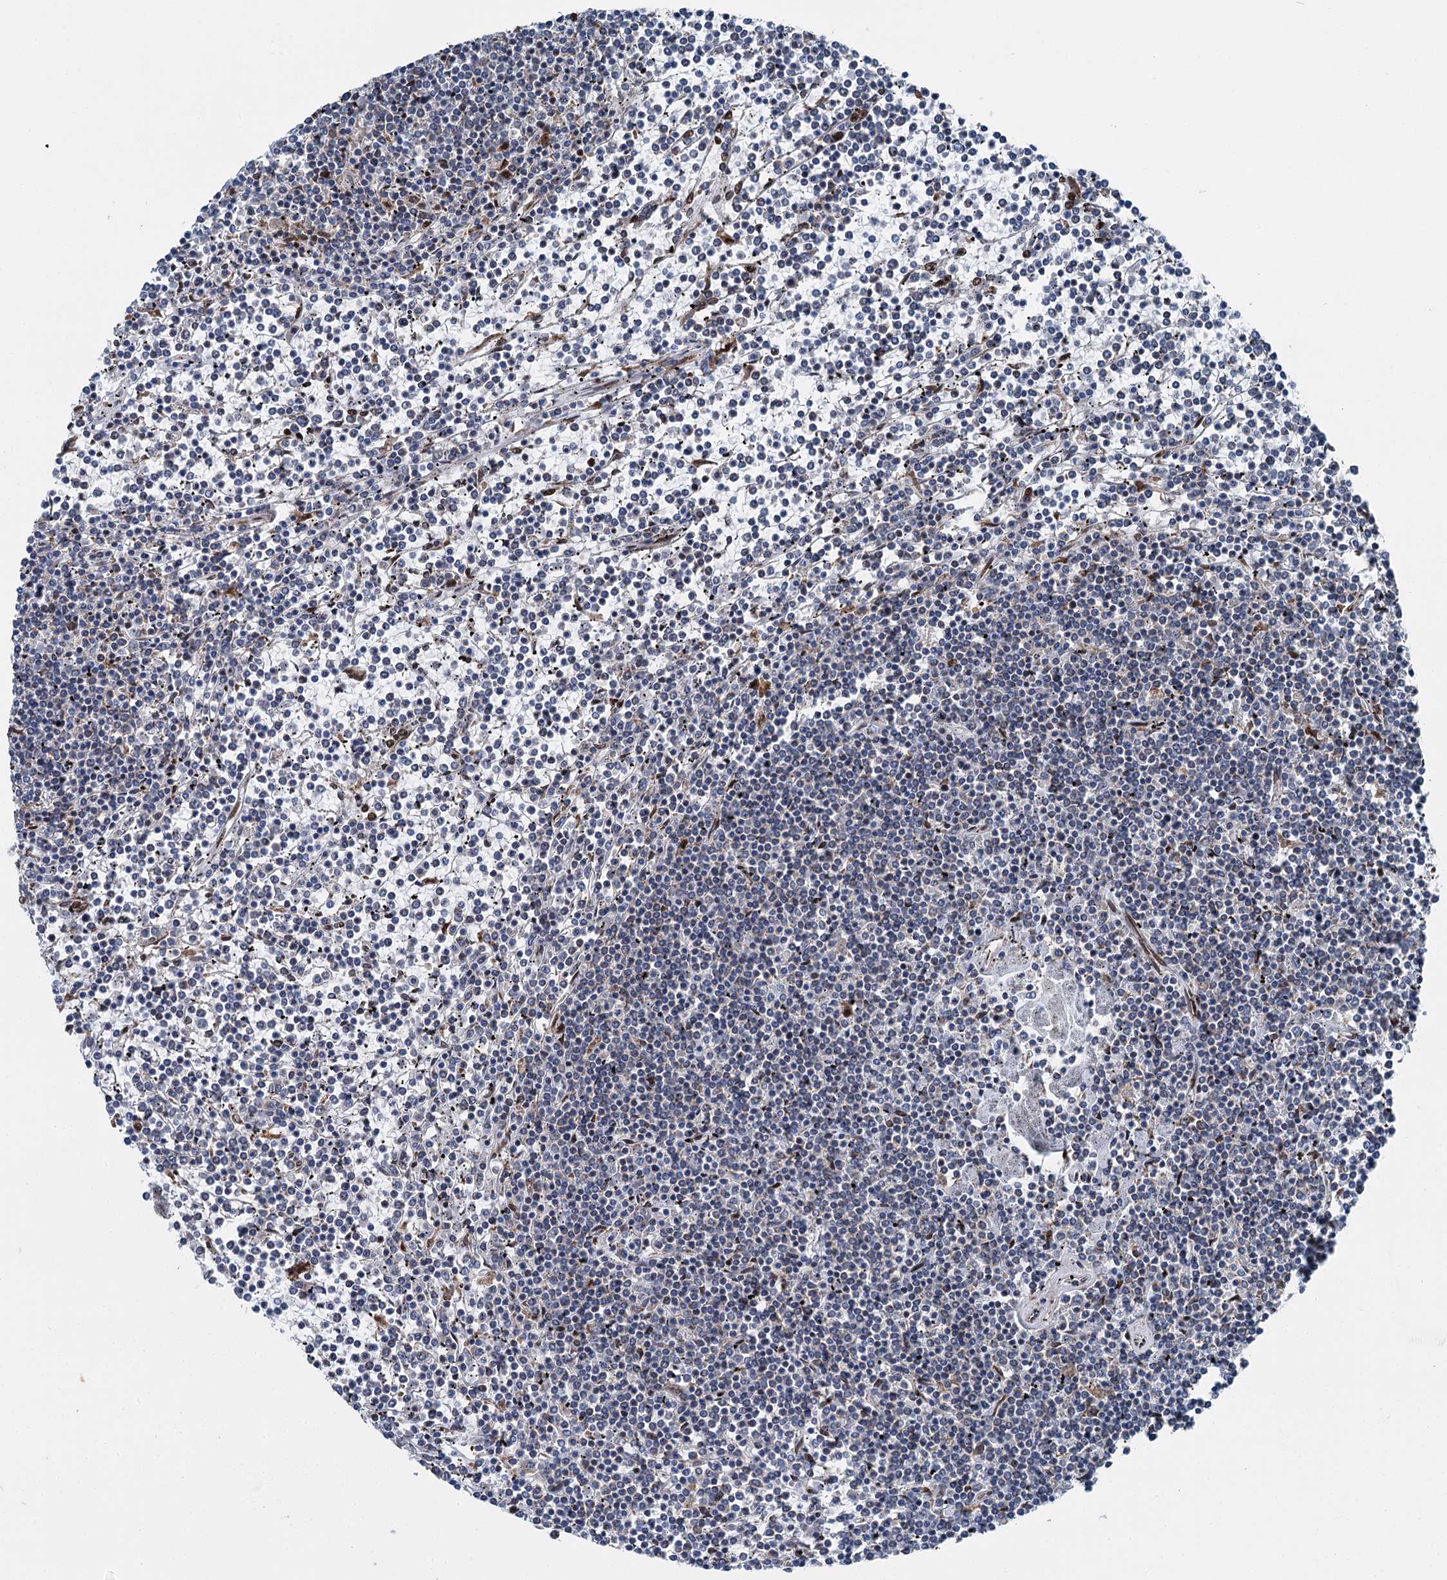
{"staining": {"intensity": "negative", "quantity": "none", "location": "none"}, "tissue": "lymphoma", "cell_type": "Tumor cells", "image_type": "cancer", "snomed": [{"axis": "morphology", "description": "Malignant lymphoma, non-Hodgkin's type, Low grade"}, {"axis": "topography", "description": "Spleen"}], "caption": "Immunohistochemistry image of neoplastic tissue: lymphoma stained with DAB demonstrates no significant protein staining in tumor cells.", "gene": "MRPL14", "patient": {"sex": "female", "age": 19}}